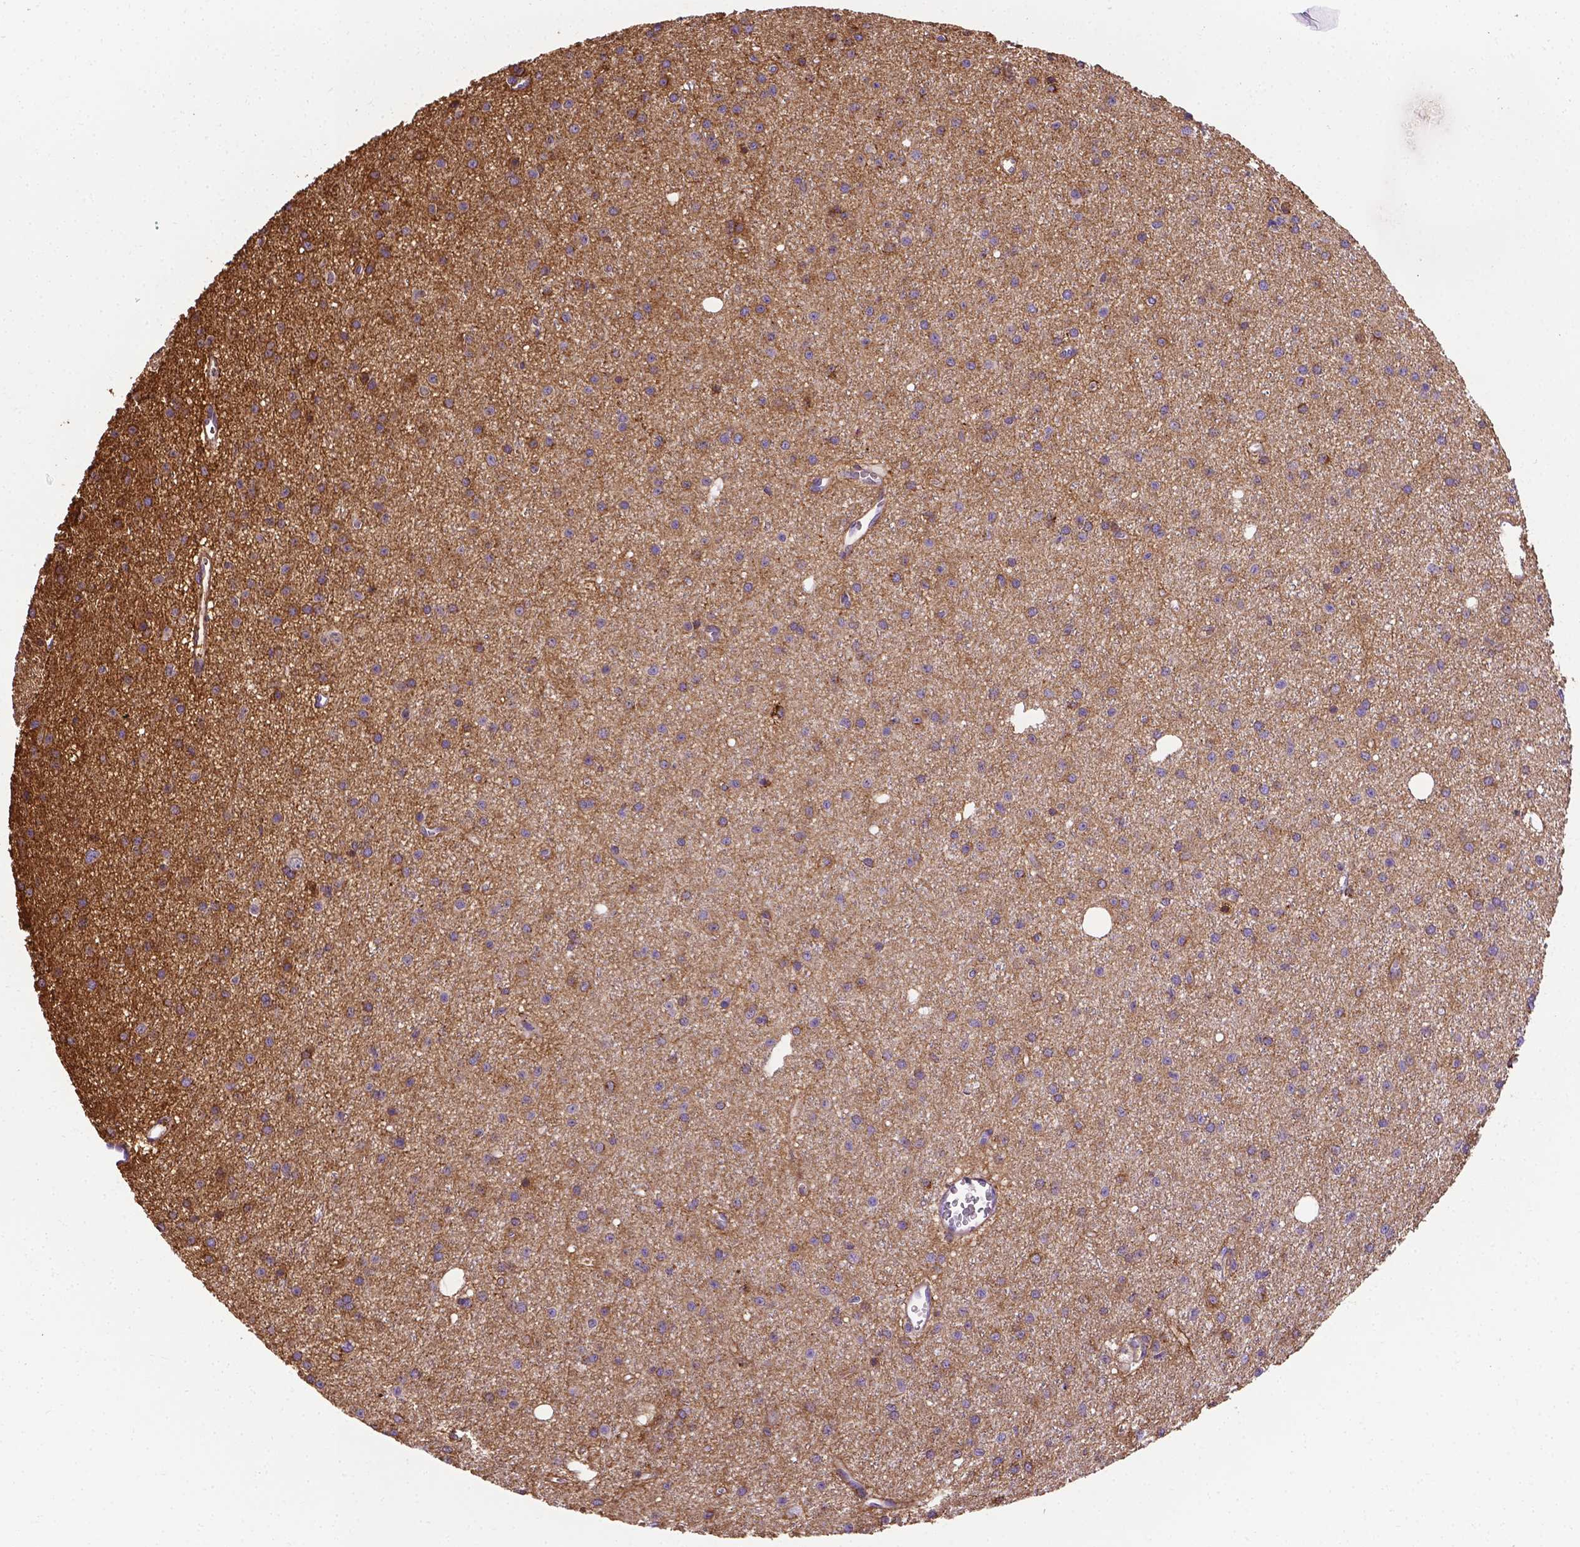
{"staining": {"intensity": "moderate", "quantity": "<25%", "location": "cytoplasmic/membranous"}, "tissue": "glioma", "cell_type": "Tumor cells", "image_type": "cancer", "snomed": [{"axis": "morphology", "description": "Glioma, malignant, Low grade"}, {"axis": "topography", "description": "Brain"}], "caption": "This is an image of immunohistochemistry staining of malignant glioma (low-grade), which shows moderate expression in the cytoplasmic/membranous of tumor cells.", "gene": "APOE", "patient": {"sex": "male", "age": 27}}